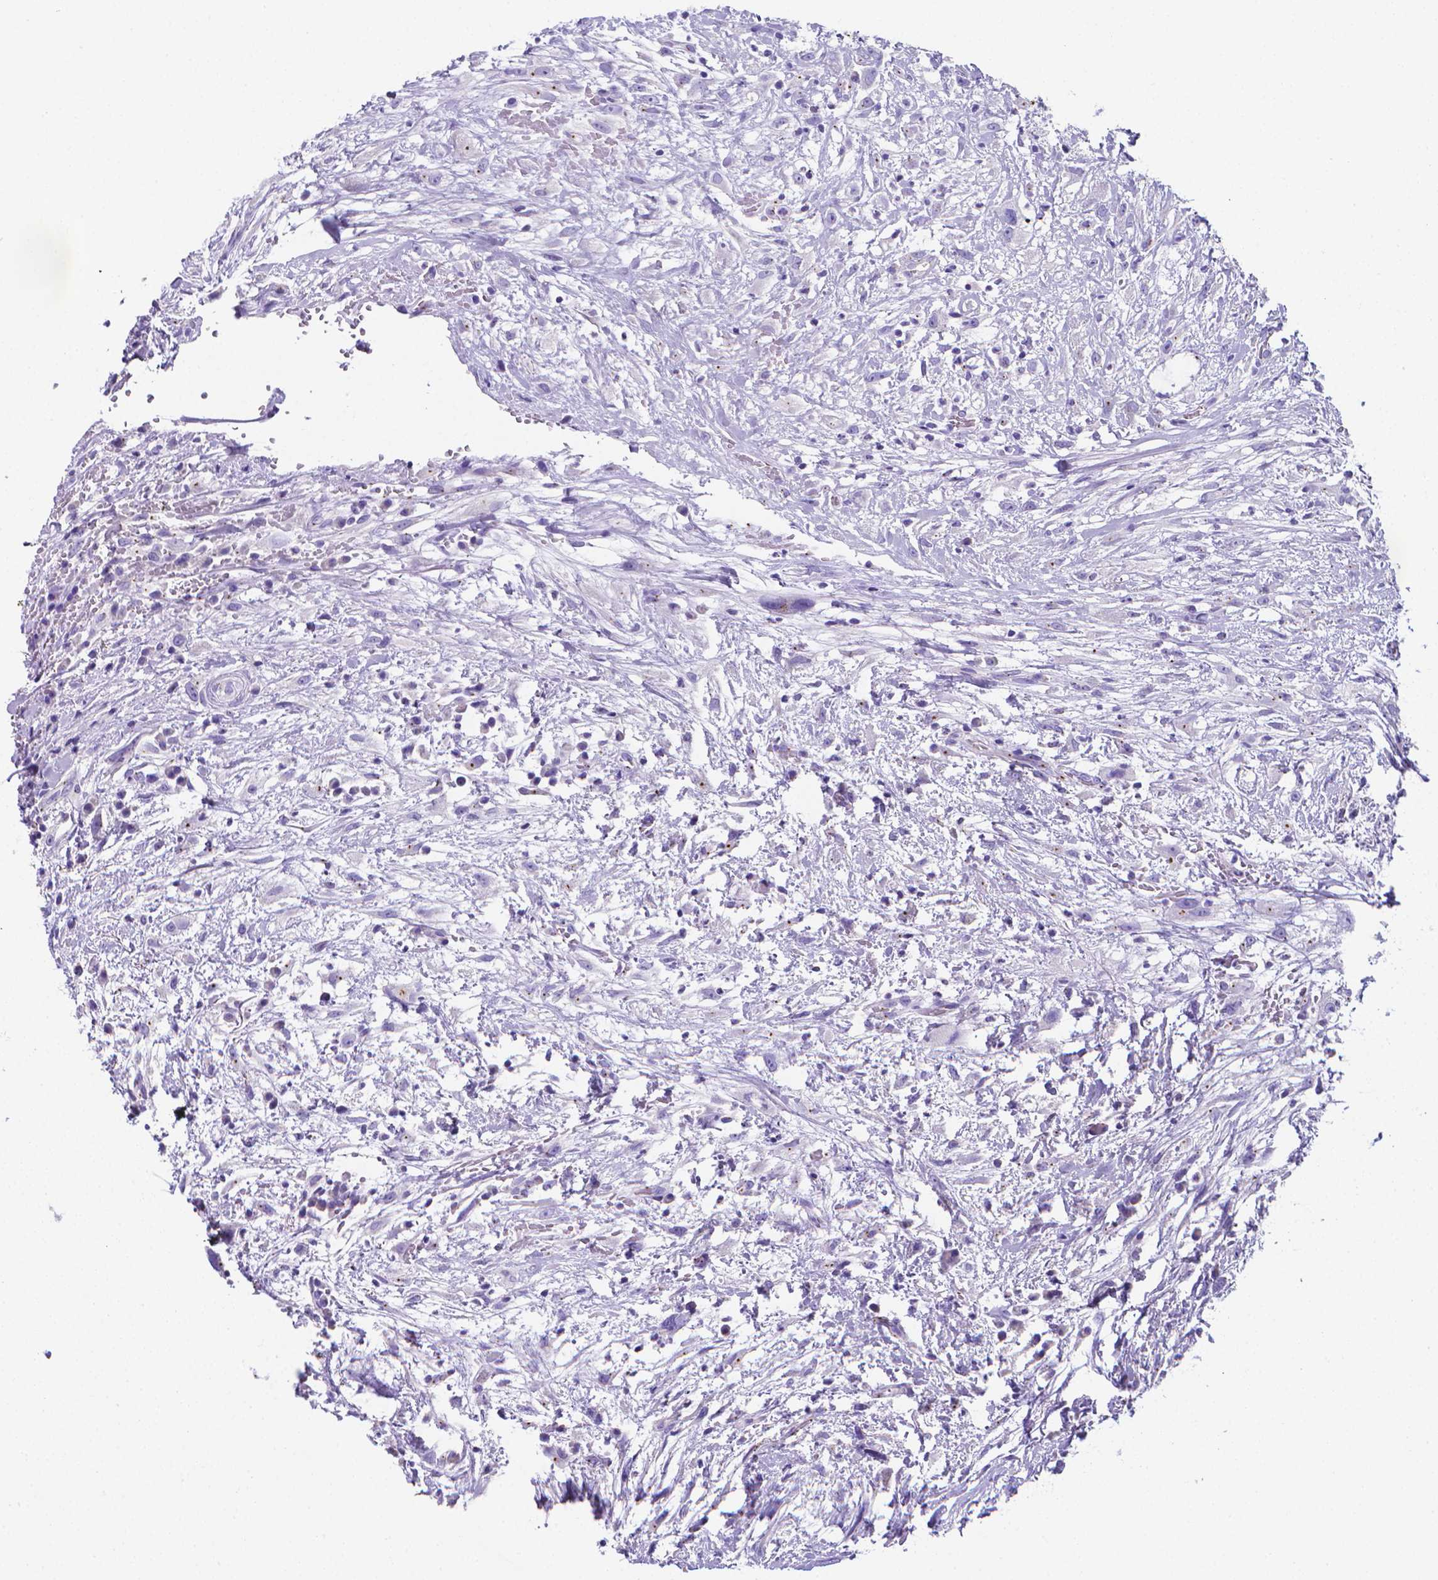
{"staining": {"intensity": "strong", "quantity": "25%-75%", "location": "cytoplasmic/membranous"}, "tissue": "head and neck cancer", "cell_type": "Tumor cells", "image_type": "cancer", "snomed": [{"axis": "morphology", "description": "Squamous cell carcinoma, NOS"}, {"axis": "topography", "description": "Head-Neck"}], "caption": "About 25%-75% of tumor cells in human head and neck squamous cell carcinoma exhibit strong cytoplasmic/membranous protein positivity as visualized by brown immunohistochemical staining.", "gene": "LRRC73", "patient": {"sex": "male", "age": 65}}